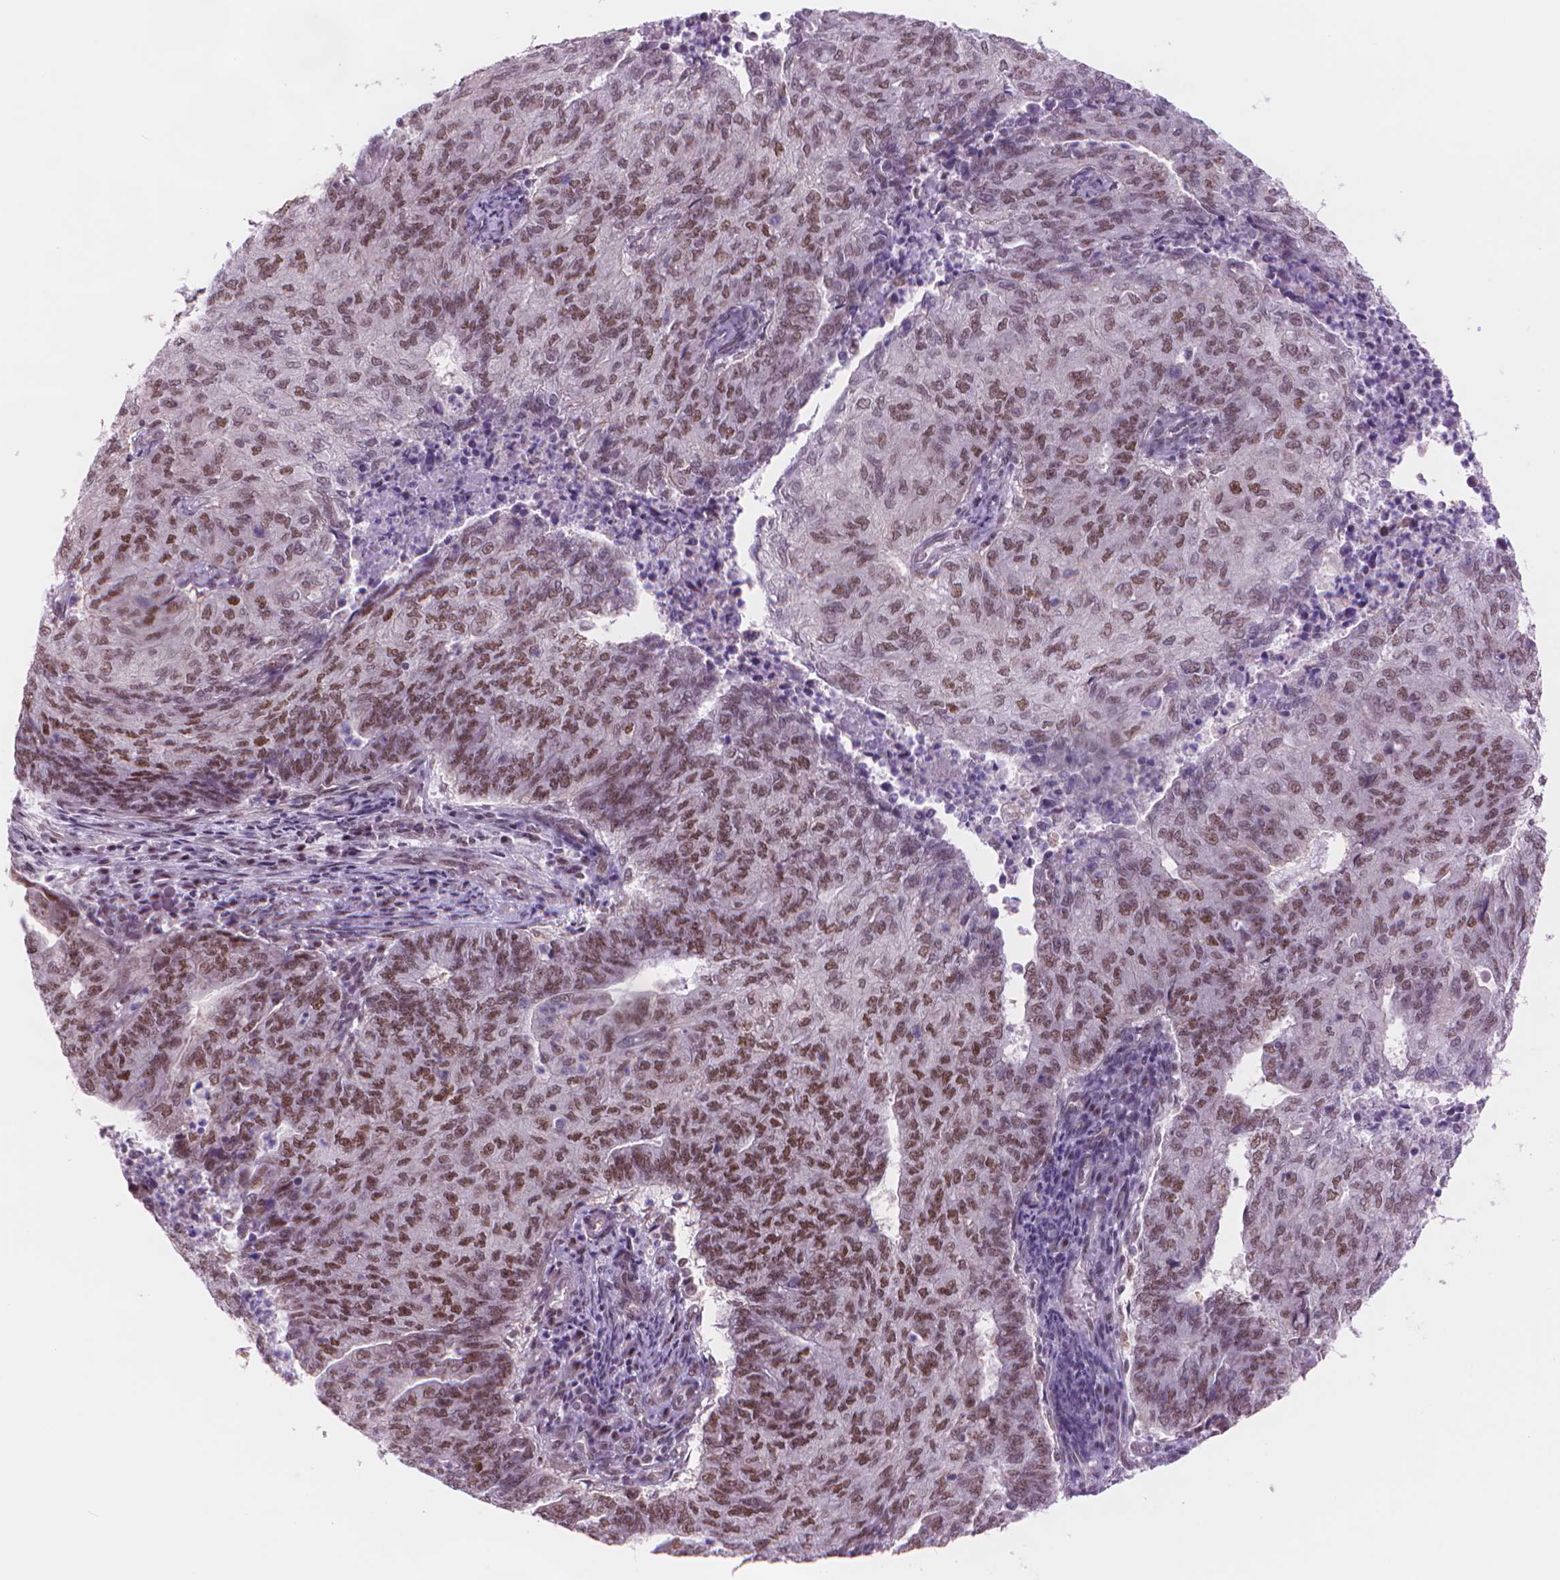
{"staining": {"intensity": "moderate", "quantity": "25%-75%", "location": "nuclear"}, "tissue": "endometrial cancer", "cell_type": "Tumor cells", "image_type": "cancer", "snomed": [{"axis": "morphology", "description": "Adenocarcinoma, NOS"}, {"axis": "topography", "description": "Endometrium"}], "caption": "High-magnification brightfield microscopy of adenocarcinoma (endometrial) stained with DAB (brown) and counterstained with hematoxylin (blue). tumor cells exhibit moderate nuclear staining is identified in about25%-75% of cells.", "gene": "POLR3D", "patient": {"sex": "female", "age": 82}}